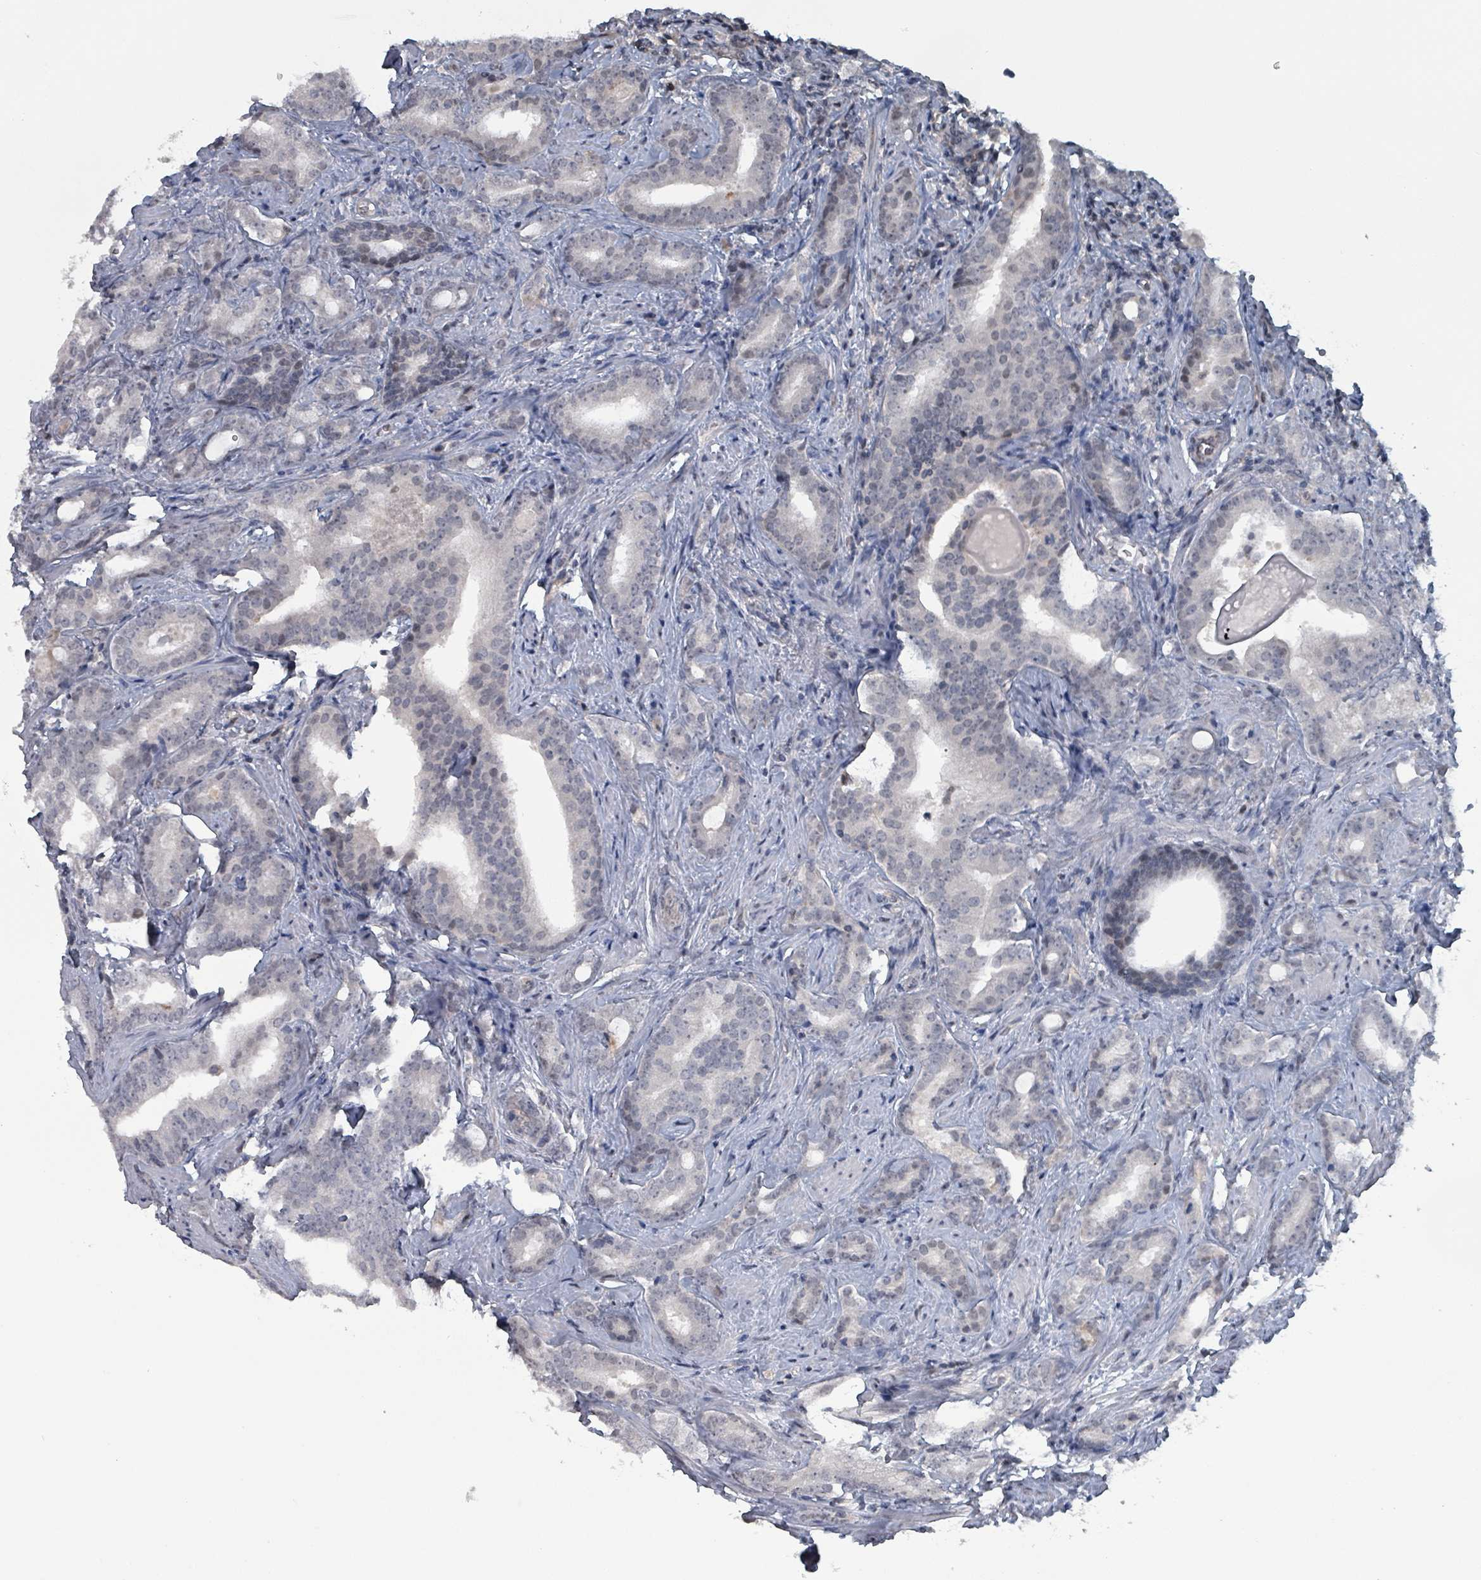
{"staining": {"intensity": "negative", "quantity": "none", "location": "none"}, "tissue": "prostate cancer", "cell_type": "Tumor cells", "image_type": "cancer", "snomed": [{"axis": "morphology", "description": "Adenocarcinoma, High grade"}, {"axis": "topography", "description": "Prostate"}], "caption": "Human prostate cancer stained for a protein using immunohistochemistry displays no expression in tumor cells.", "gene": "BIVM", "patient": {"sex": "male", "age": 63}}